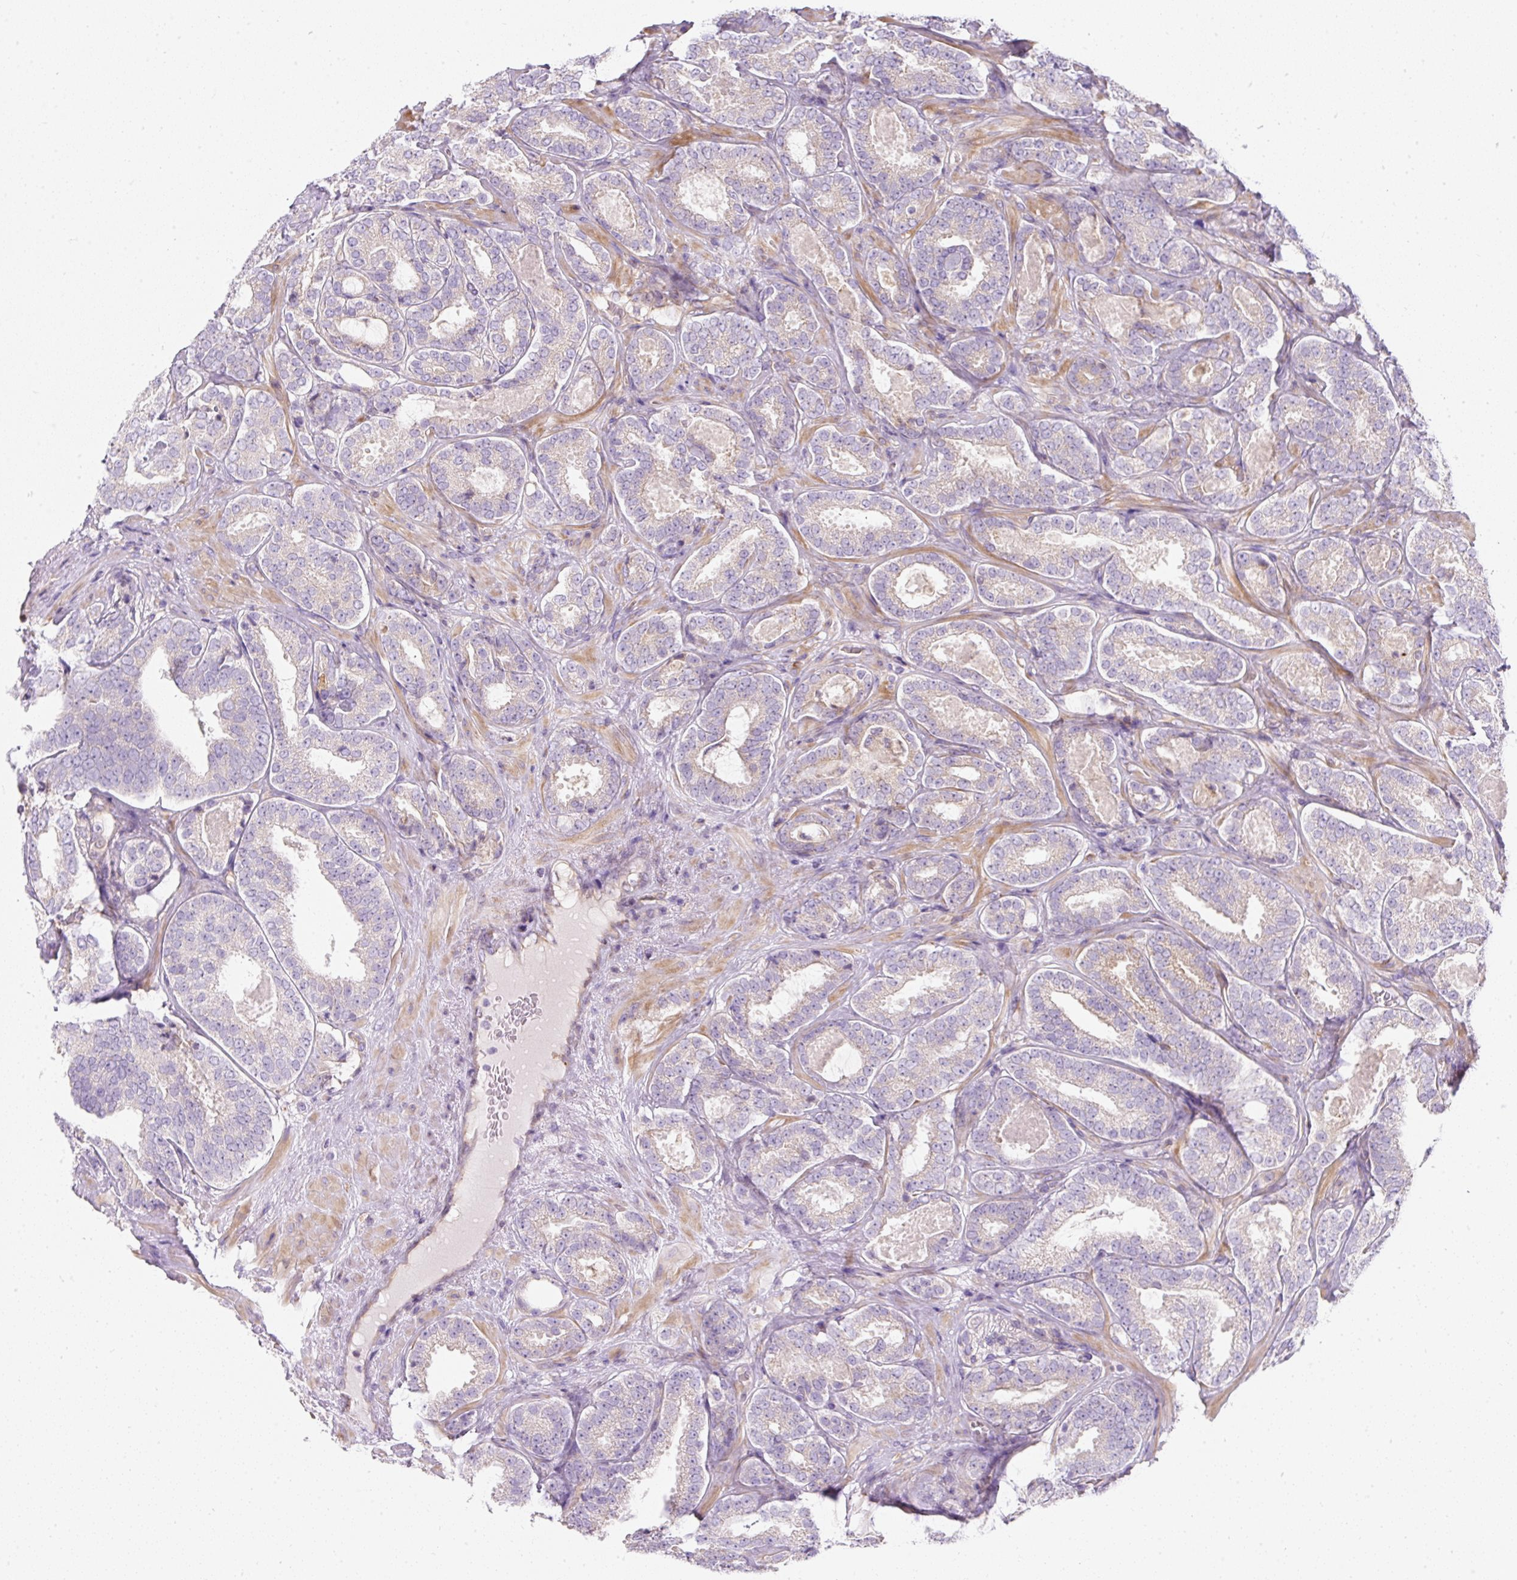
{"staining": {"intensity": "negative", "quantity": "none", "location": "none"}, "tissue": "prostate cancer", "cell_type": "Tumor cells", "image_type": "cancer", "snomed": [{"axis": "morphology", "description": "Adenocarcinoma, High grade"}, {"axis": "topography", "description": "Prostate"}], "caption": "Prostate cancer stained for a protein using immunohistochemistry (IHC) reveals no expression tumor cells.", "gene": "ERAP2", "patient": {"sex": "male", "age": 65}}